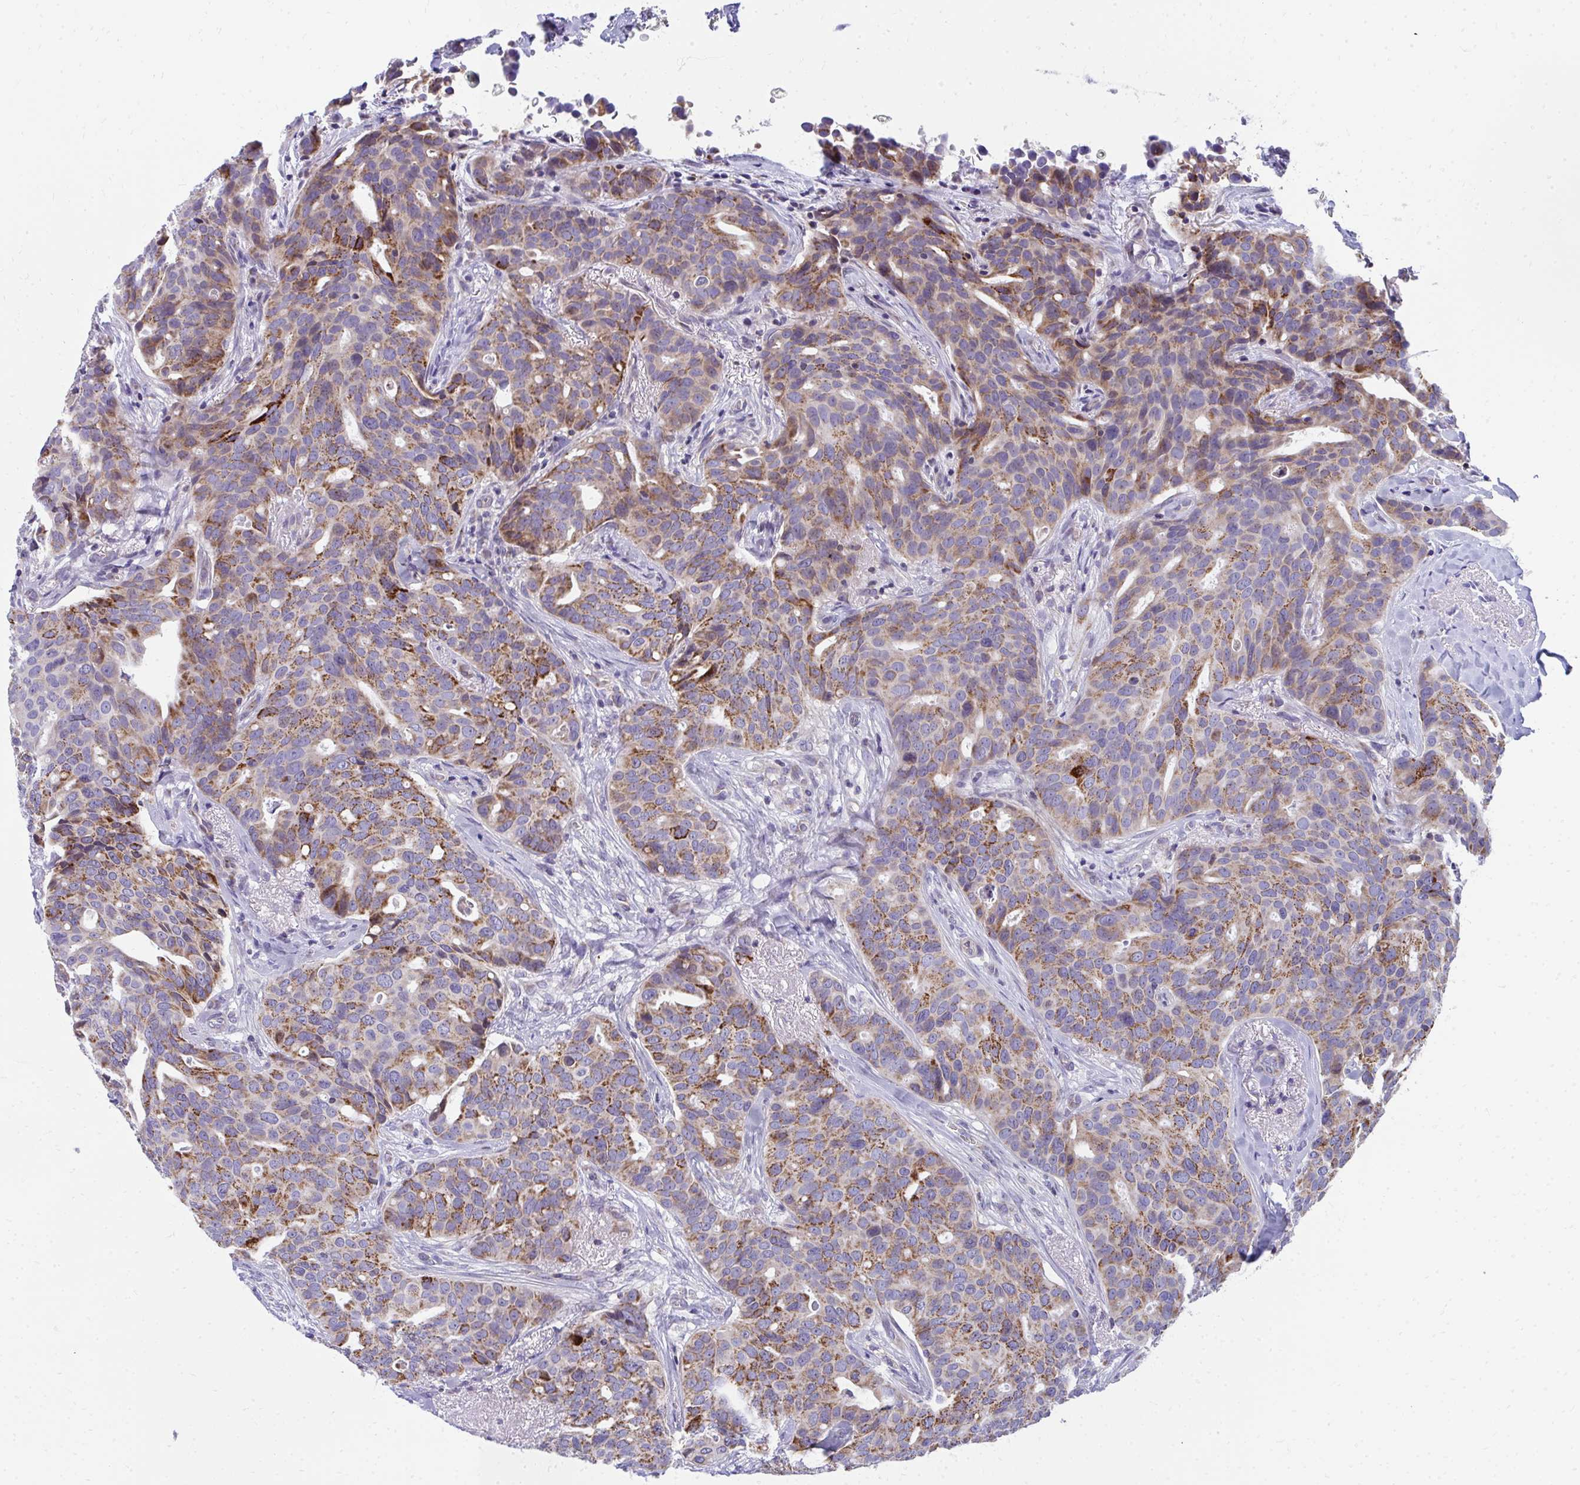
{"staining": {"intensity": "moderate", "quantity": ">75%", "location": "cytoplasmic/membranous"}, "tissue": "breast cancer", "cell_type": "Tumor cells", "image_type": "cancer", "snomed": [{"axis": "morphology", "description": "Duct carcinoma"}, {"axis": "topography", "description": "Breast"}], "caption": "The micrograph reveals staining of infiltrating ductal carcinoma (breast), revealing moderate cytoplasmic/membranous protein staining (brown color) within tumor cells.", "gene": "IL37", "patient": {"sex": "female", "age": 54}}